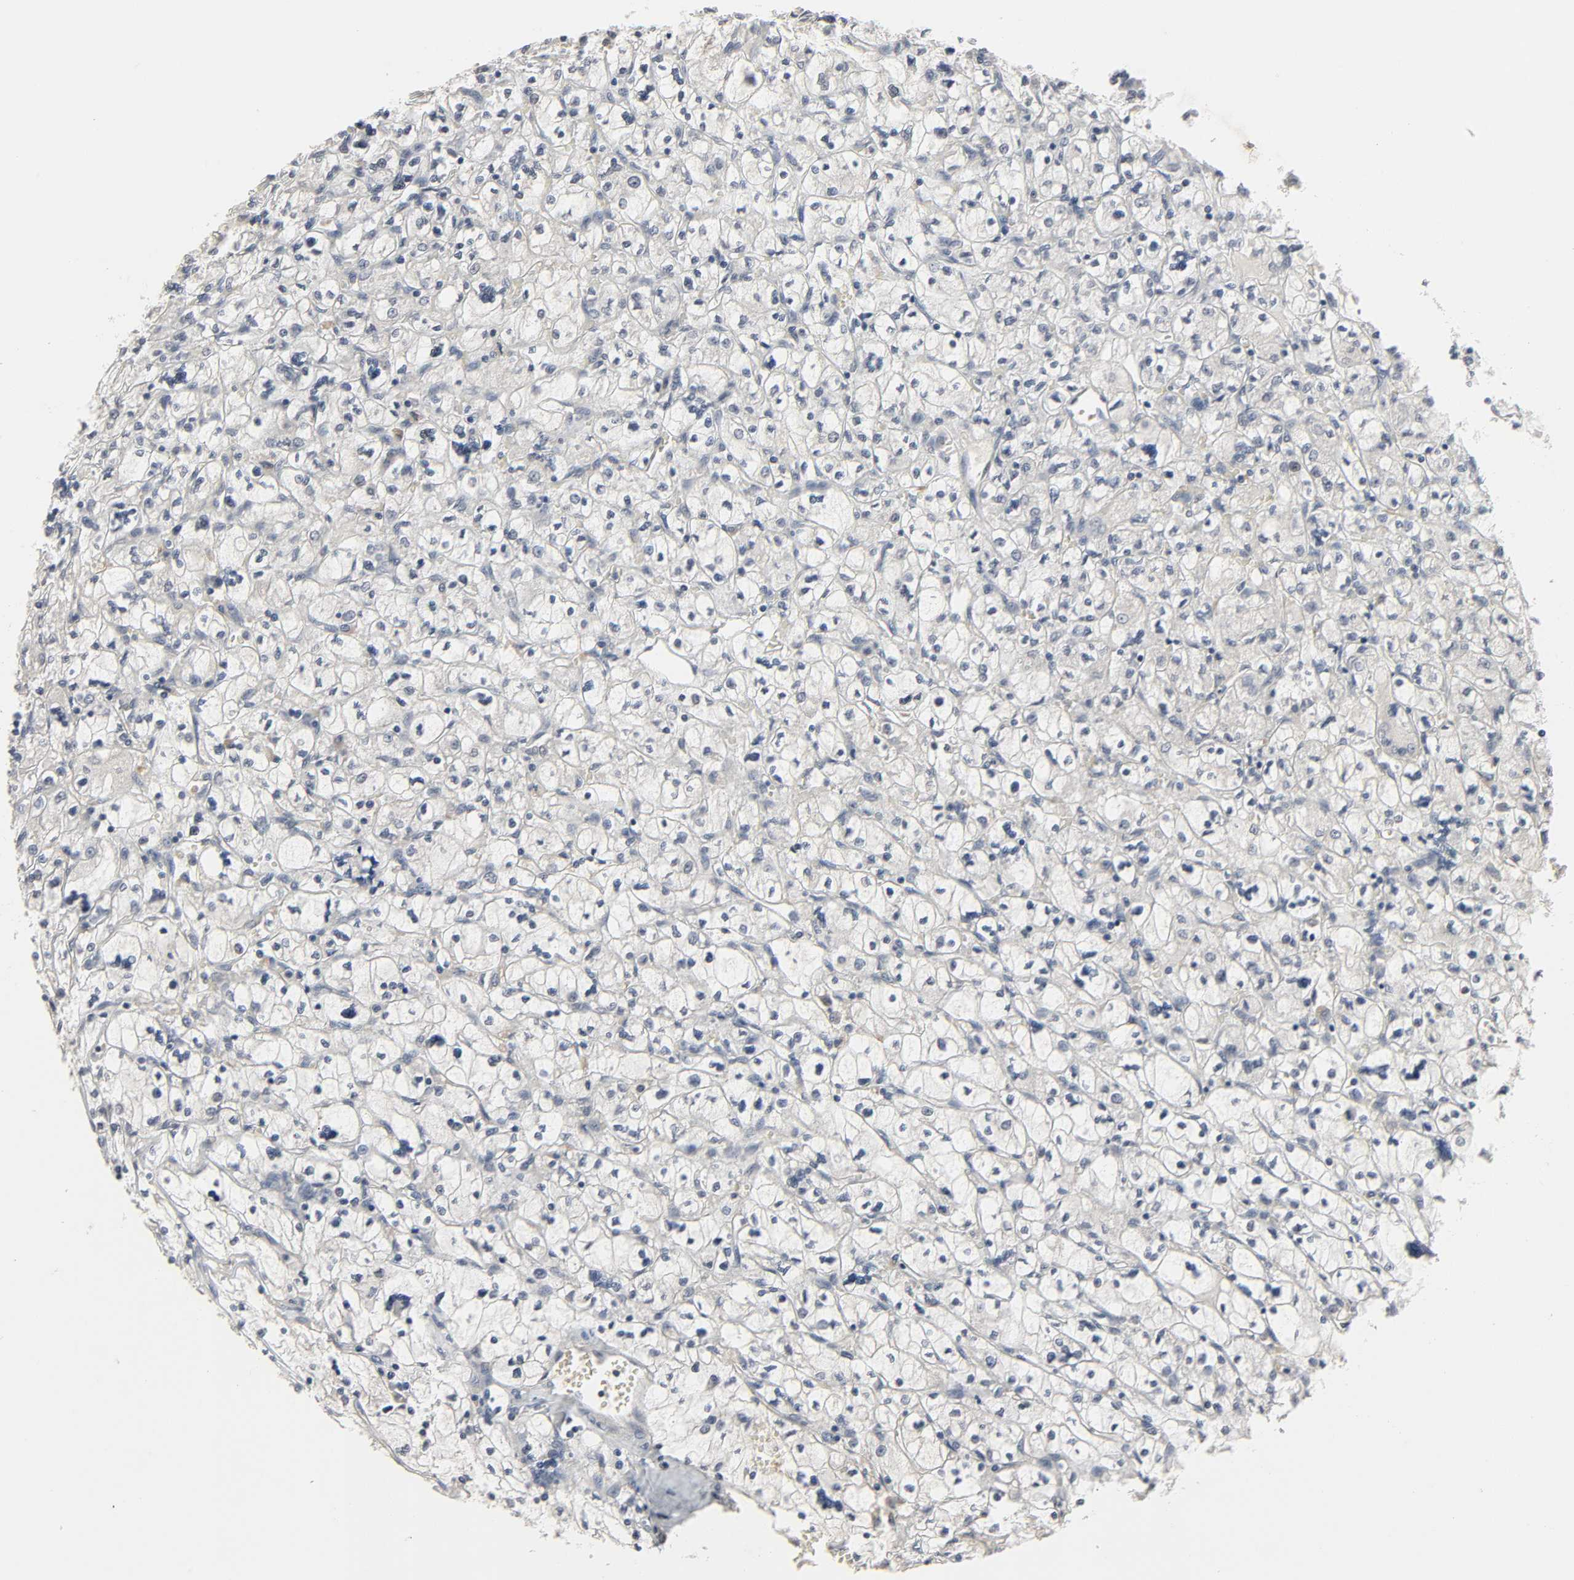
{"staining": {"intensity": "negative", "quantity": "none", "location": "none"}, "tissue": "renal cancer", "cell_type": "Tumor cells", "image_type": "cancer", "snomed": [{"axis": "morphology", "description": "Adenocarcinoma, NOS"}, {"axis": "topography", "description": "Kidney"}], "caption": "IHC of renal adenocarcinoma displays no staining in tumor cells.", "gene": "ZNF222", "patient": {"sex": "female", "age": 83}}